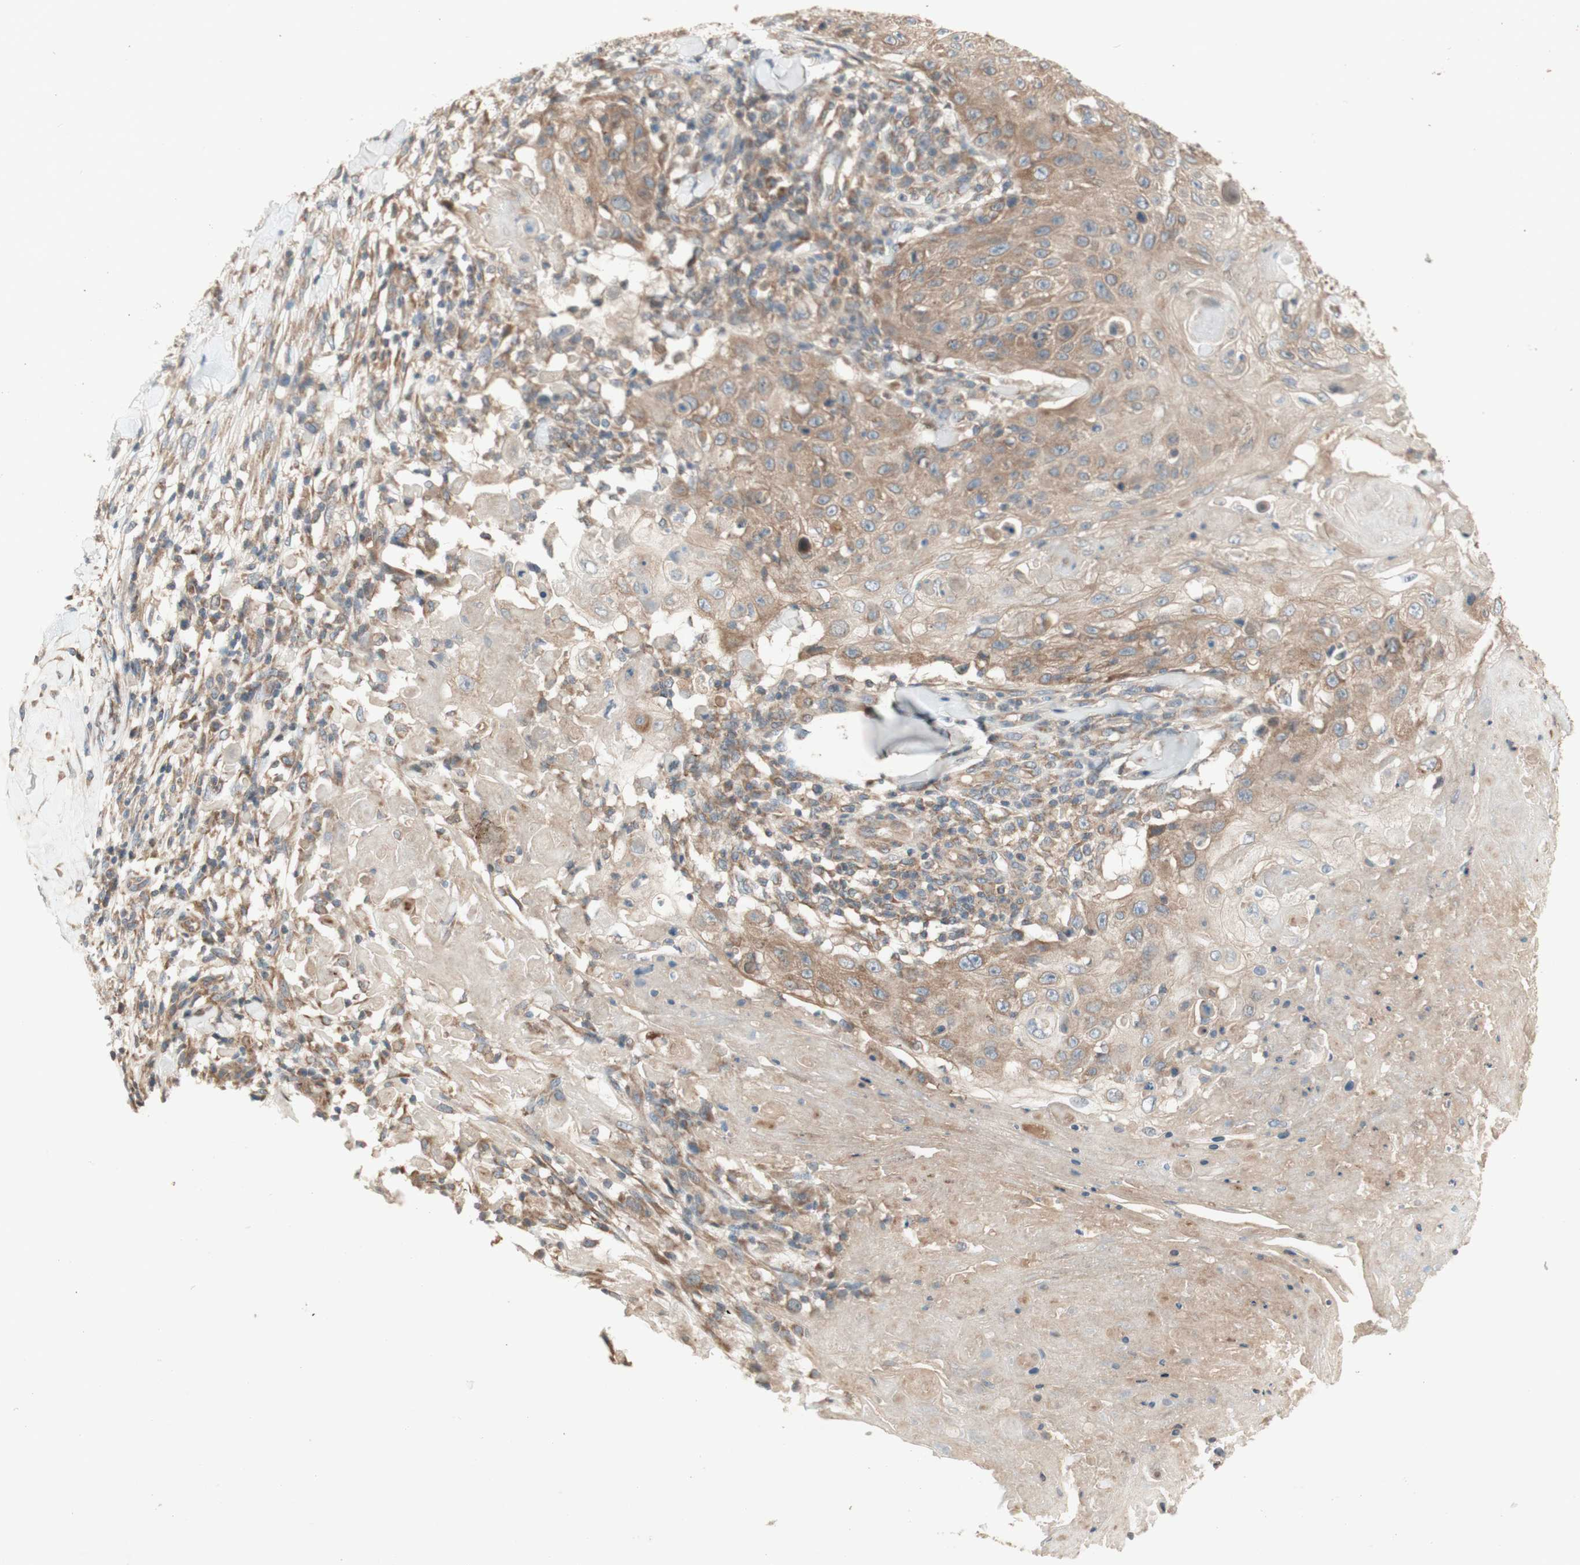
{"staining": {"intensity": "weak", "quantity": ">75%", "location": "cytoplasmic/membranous"}, "tissue": "skin cancer", "cell_type": "Tumor cells", "image_type": "cancer", "snomed": [{"axis": "morphology", "description": "Squamous cell carcinoma, NOS"}, {"axis": "topography", "description": "Skin"}], "caption": "Protein expression analysis of skin squamous cell carcinoma displays weak cytoplasmic/membranous staining in about >75% of tumor cells. (DAB (3,3'-diaminobenzidine) IHC, brown staining for protein, blue staining for nuclei).", "gene": "SOCS2", "patient": {"sex": "male", "age": 86}}